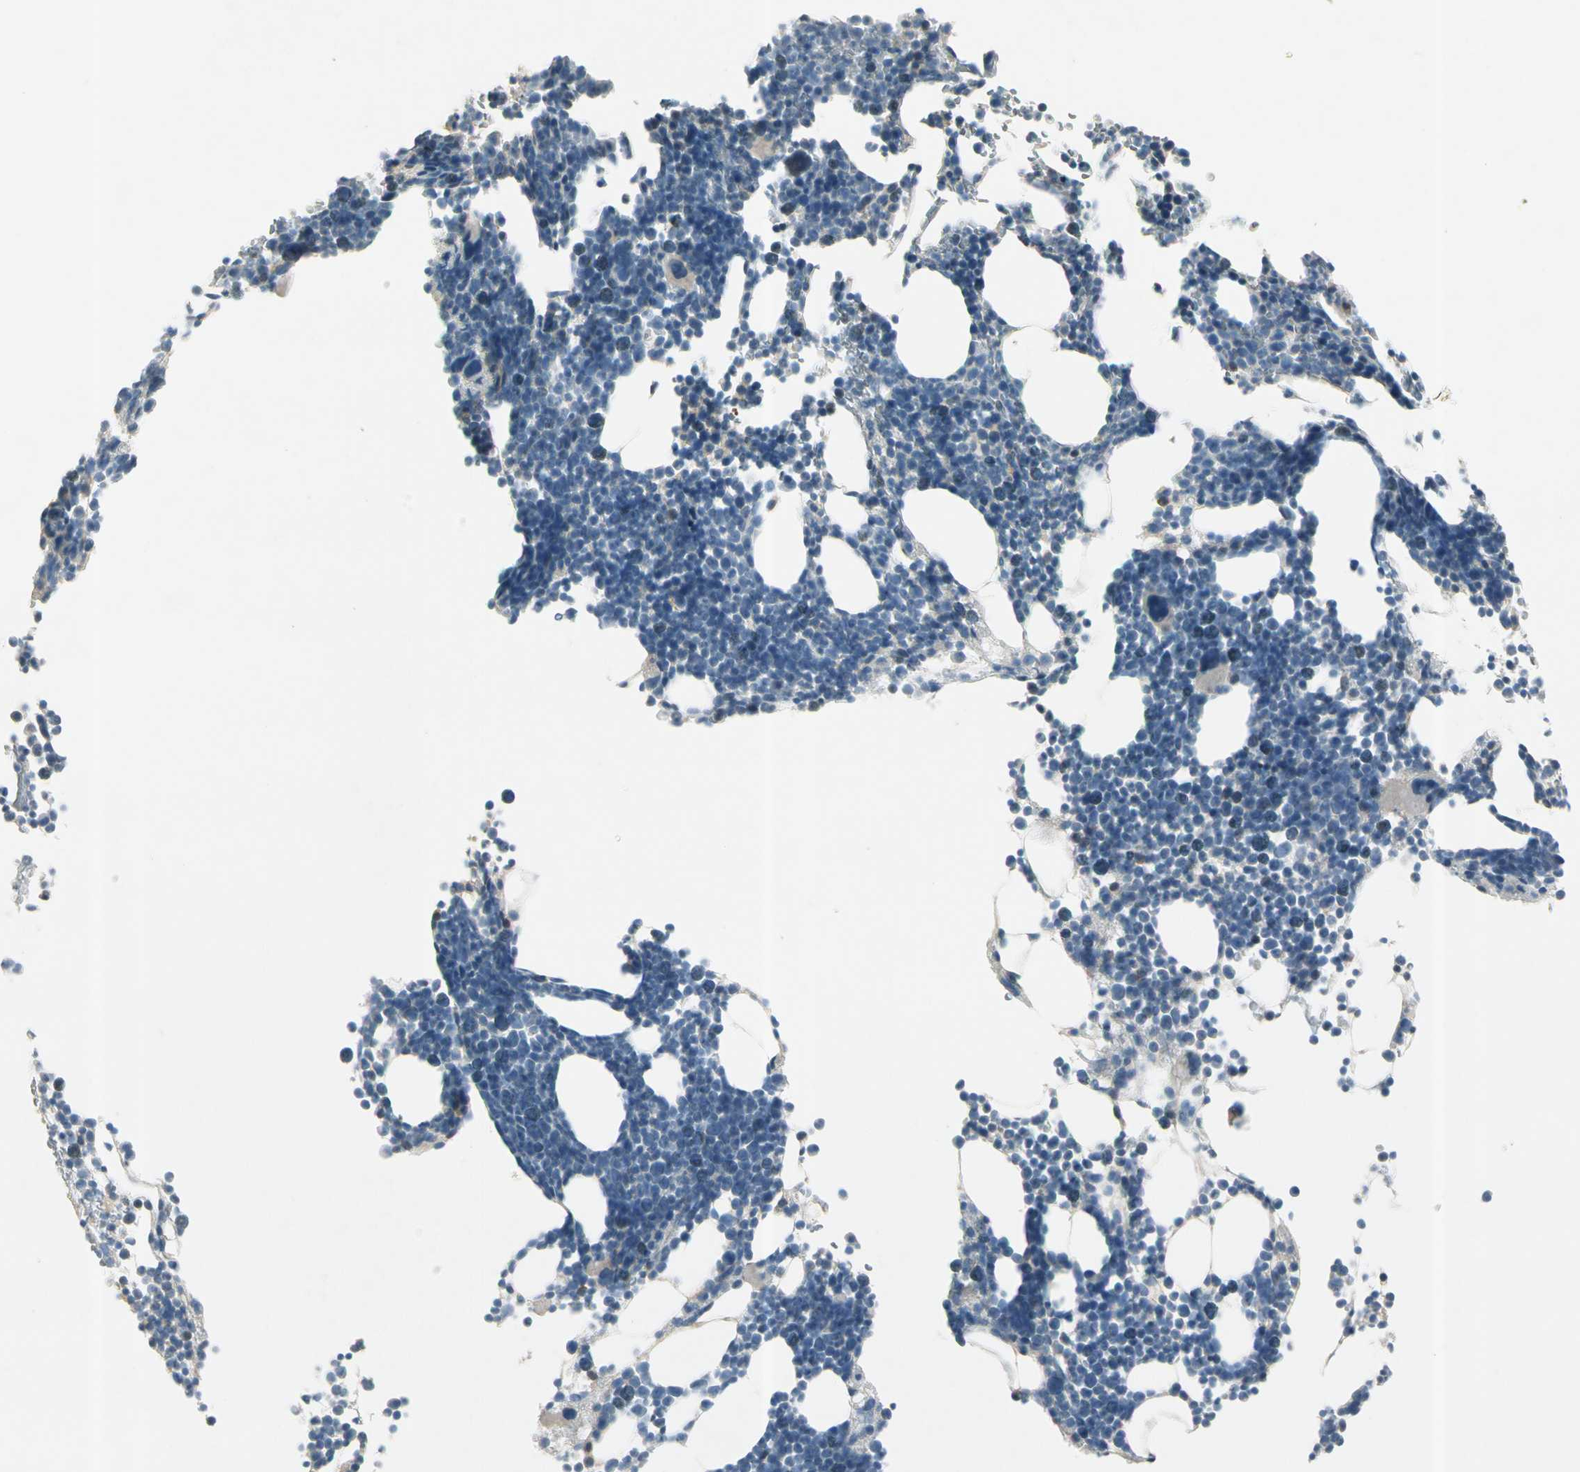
{"staining": {"intensity": "weak", "quantity": "<25%", "location": "cytoplasmic/membranous"}, "tissue": "bone marrow", "cell_type": "Hematopoietic cells", "image_type": "normal", "snomed": [{"axis": "morphology", "description": "Normal tissue, NOS"}, {"axis": "topography", "description": "Bone marrow"}], "caption": "High power microscopy micrograph of an immunohistochemistry (IHC) histopathology image of normal bone marrow, revealing no significant expression in hematopoietic cells. The staining is performed using DAB brown chromogen with nuclei counter-stained in using hematoxylin.", "gene": "CYP2E1", "patient": {"sex": "female", "age": 68}}